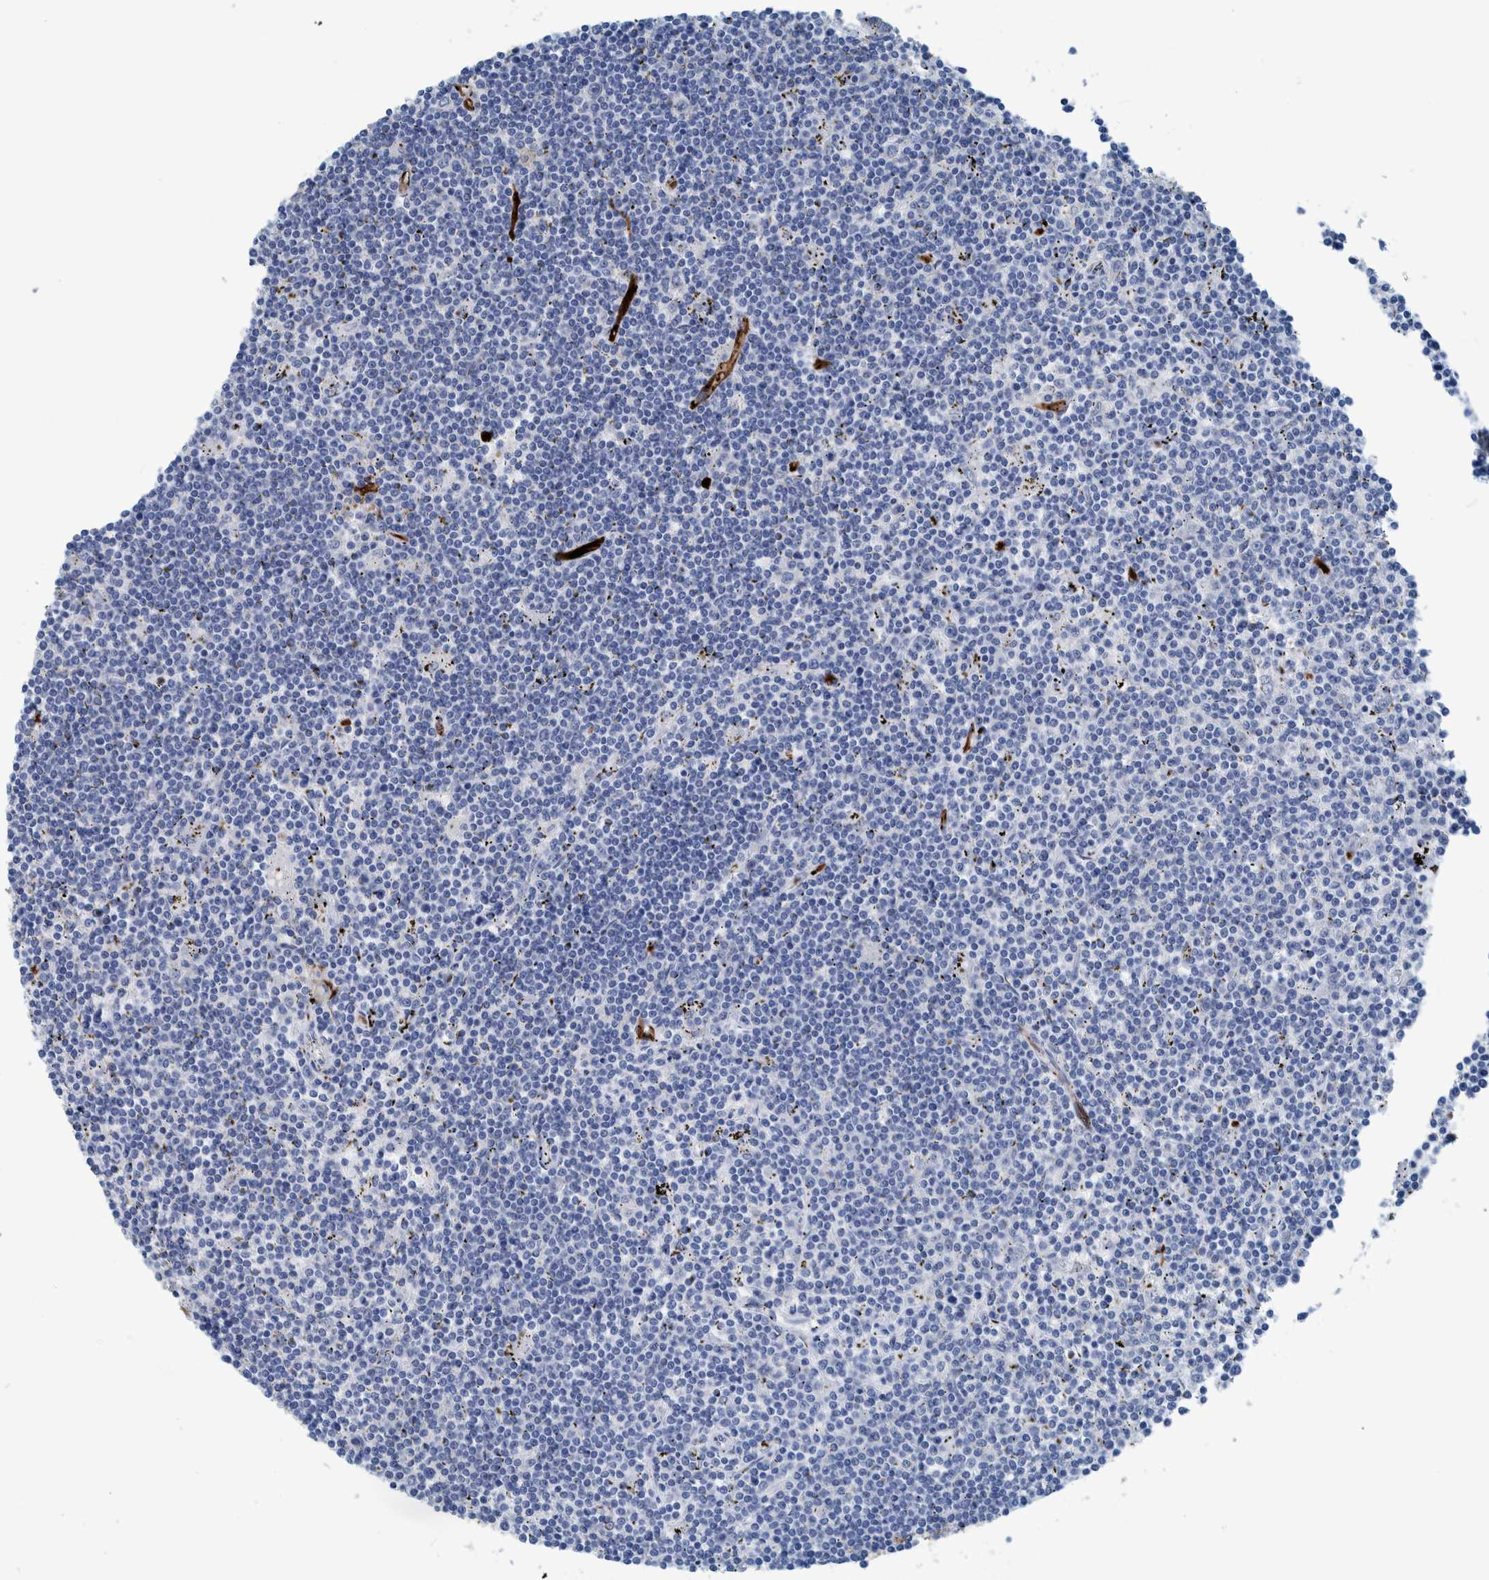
{"staining": {"intensity": "negative", "quantity": "none", "location": "none"}, "tissue": "lymphoma", "cell_type": "Tumor cells", "image_type": "cancer", "snomed": [{"axis": "morphology", "description": "Malignant lymphoma, non-Hodgkin's type, Low grade"}, {"axis": "topography", "description": "Spleen"}], "caption": "There is no significant expression in tumor cells of lymphoma. Brightfield microscopy of immunohistochemistry (IHC) stained with DAB (3,3'-diaminobenzidine) (brown) and hematoxylin (blue), captured at high magnification.", "gene": "IDO1", "patient": {"sex": "male", "age": 76}}